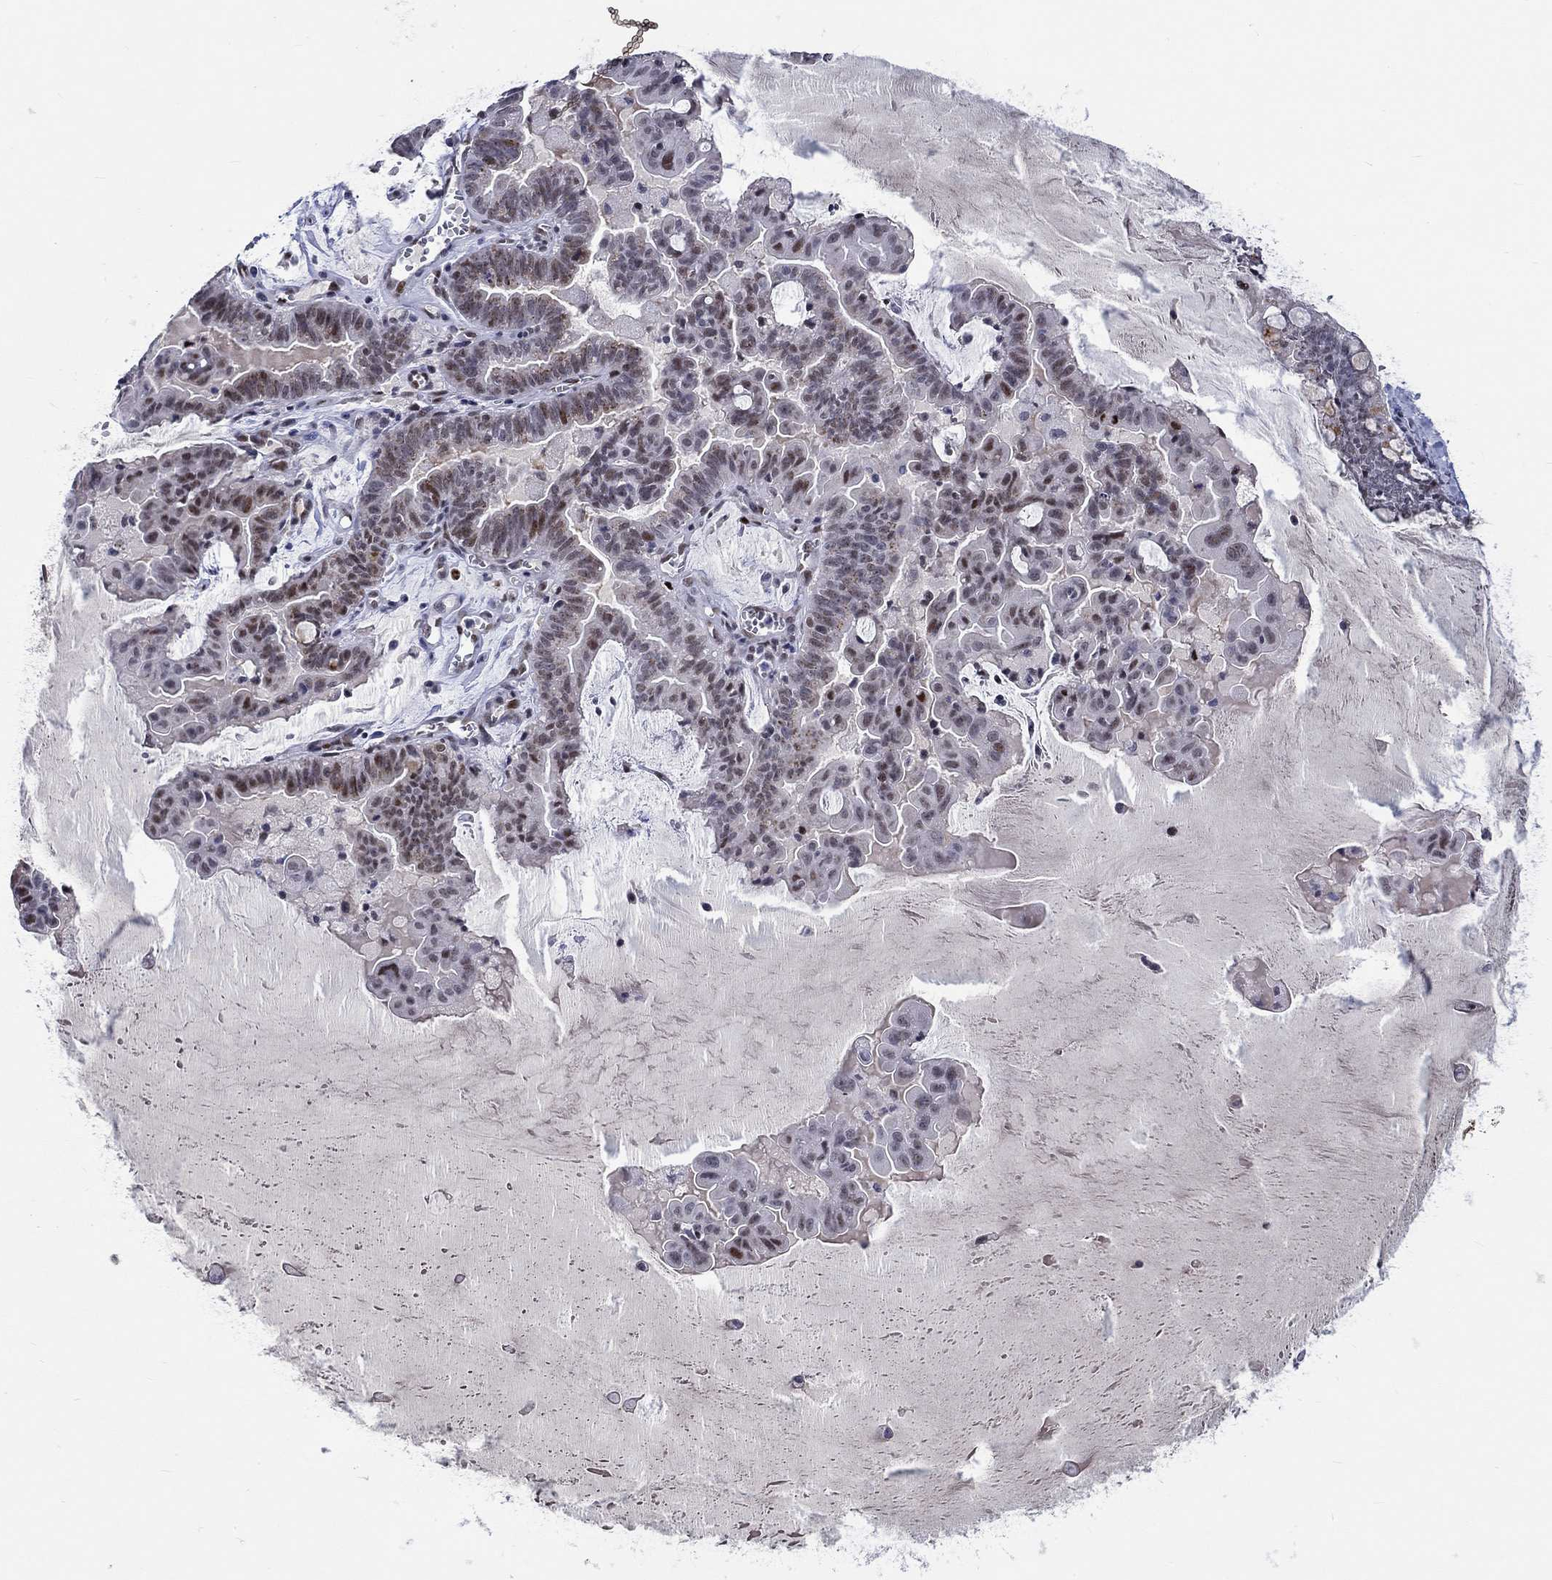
{"staining": {"intensity": "moderate", "quantity": "<25%", "location": "nuclear"}, "tissue": "ovarian cancer", "cell_type": "Tumor cells", "image_type": "cancer", "snomed": [{"axis": "morphology", "description": "Cystadenocarcinoma, mucinous, NOS"}, {"axis": "topography", "description": "Ovary"}], "caption": "Brown immunohistochemical staining in ovarian cancer (mucinous cystadenocarcinoma) displays moderate nuclear positivity in approximately <25% of tumor cells.", "gene": "GATA2", "patient": {"sex": "female", "age": 63}}